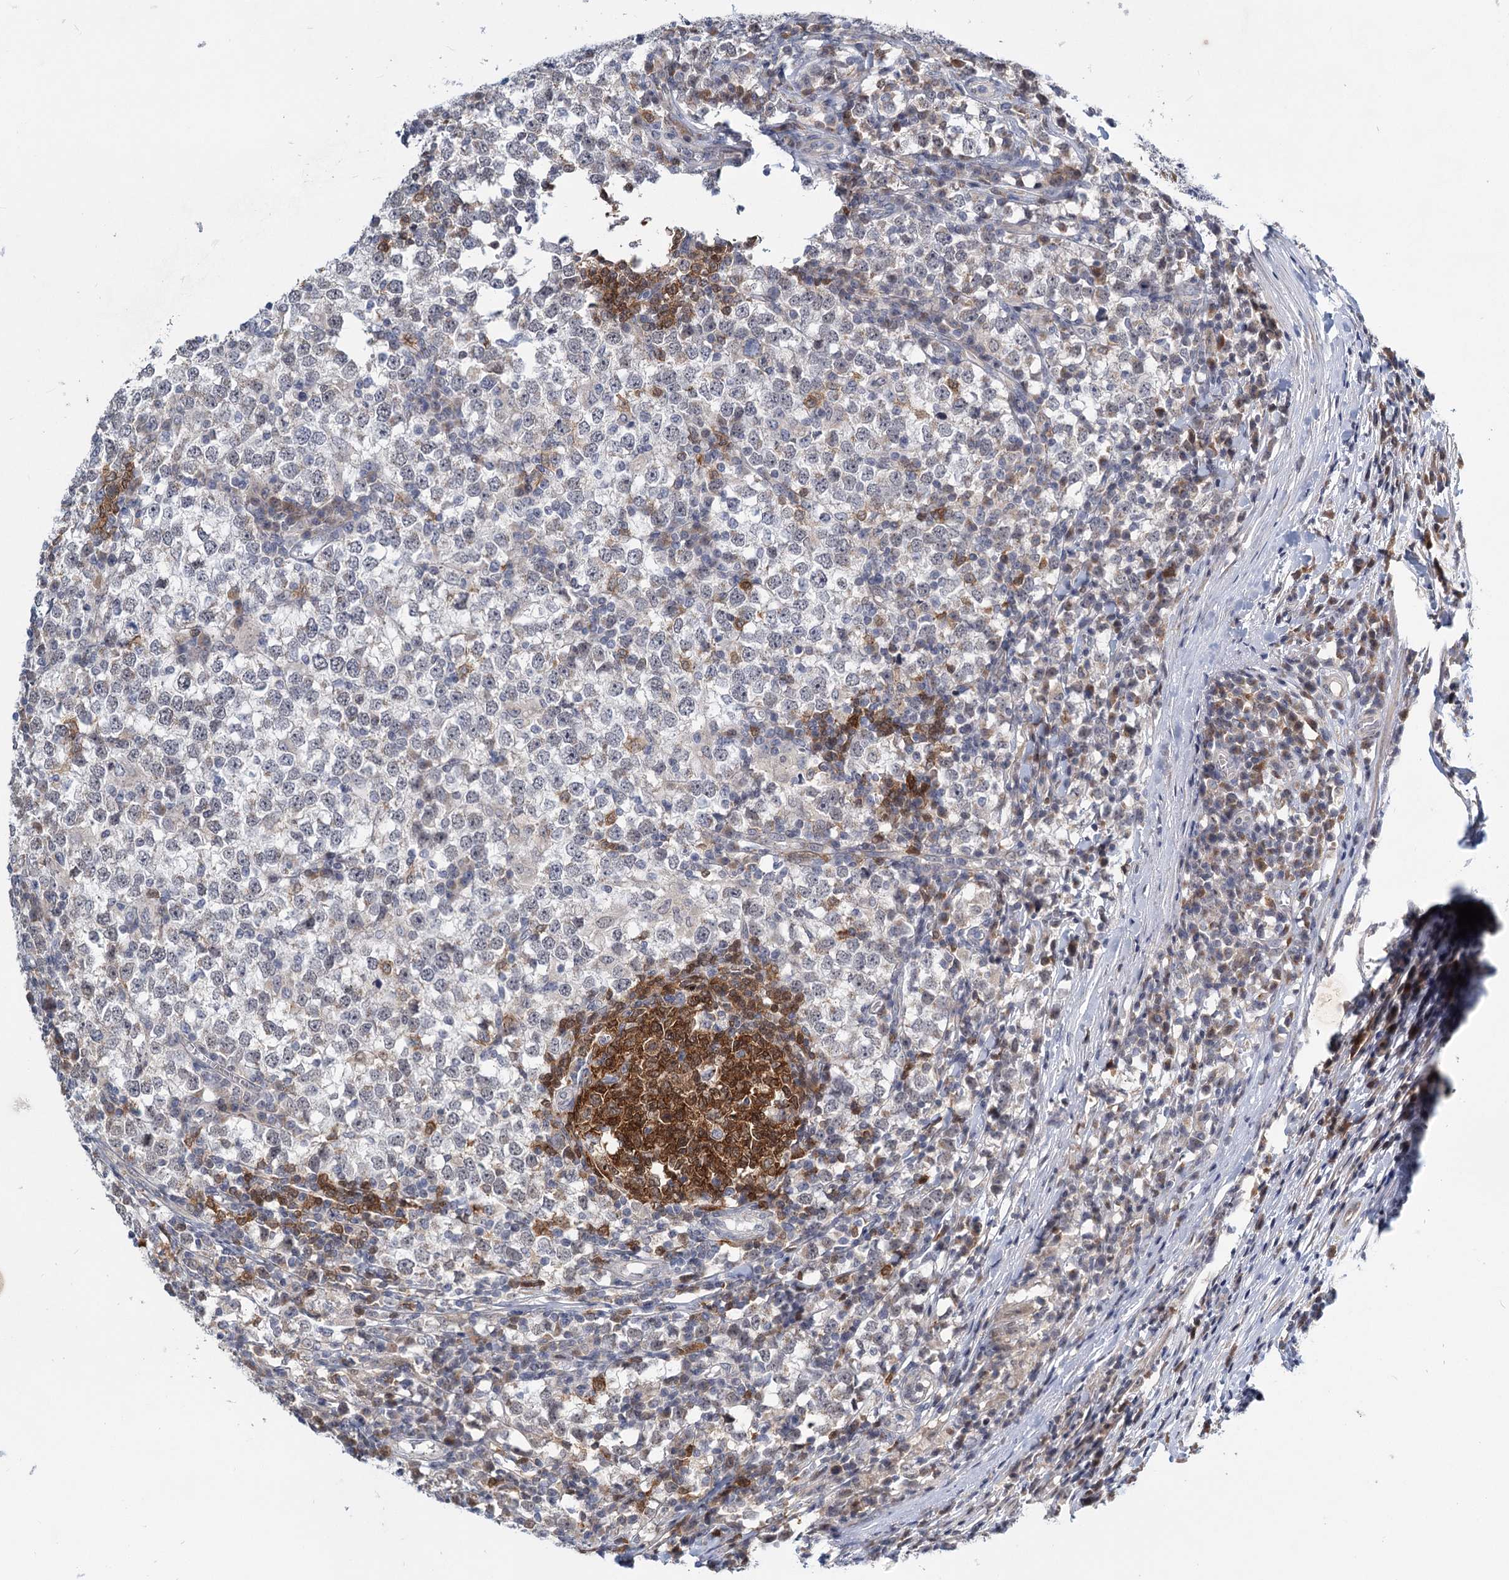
{"staining": {"intensity": "negative", "quantity": "none", "location": "none"}, "tissue": "testis cancer", "cell_type": "Tumor cells", "image_type": "cancer", "snomed": [{"axis": "morphology", "description": "Seminoma, NOS"}, {"axis": "topography", "description": "Testis"}], "caption": "Immunohistochemistry (IHC) micrograph of testis seminoma stained for a protein (brown), which demonstrates no positivity in tumor cells.", "gene": "STAP1", "patient": {"sex": "male", "age": 65}}